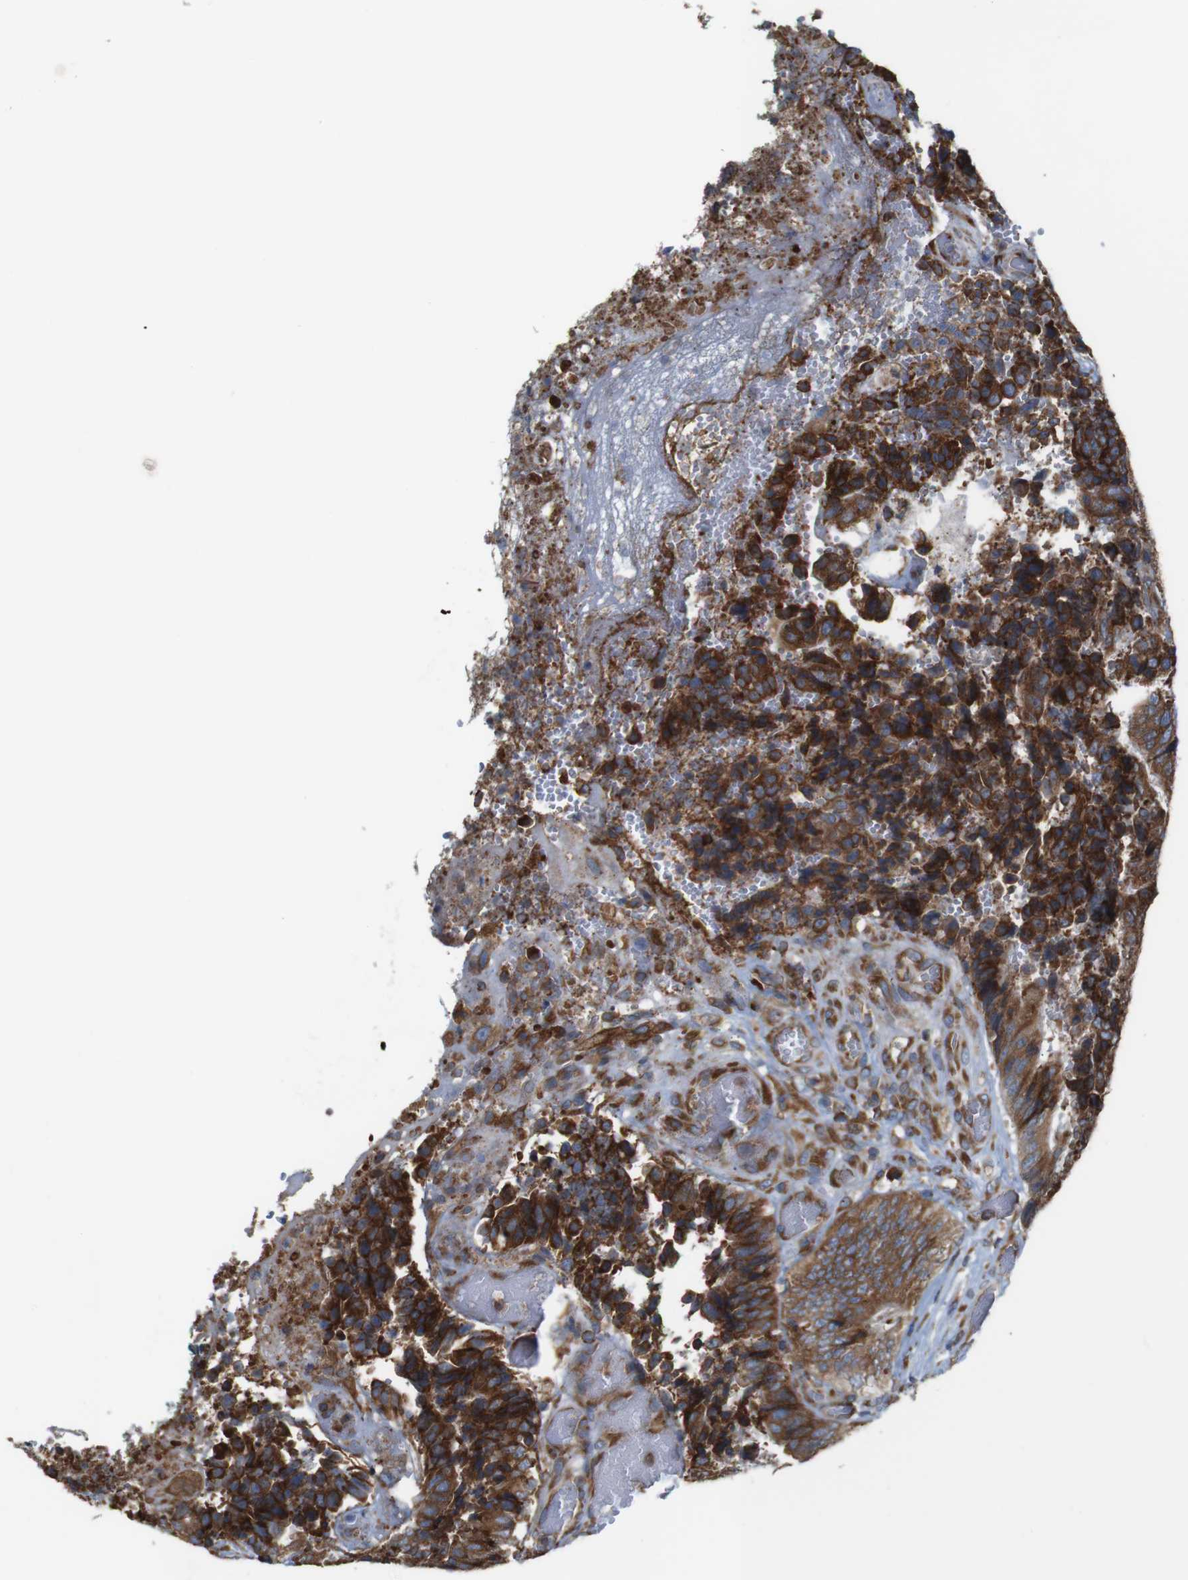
{"staining": {"intensity": "strong", "quantity": ">75%", "location": "cytoplasmic/membranous"}, "tissue": "colorectal cancer", "cell_type": "Tumor cells", "image_type": "cancer", "snomed": [{"axis": "morphology", "description": "Adenocarcinoma, NOS"}, {"axis": "topography", "description": "Rectum"}], "caption": "Immunohistochemical staining of human colorectal cancer reveals strong cytoplasmic/membranous protein staining in approximately >75% of tumor cells. The staining was performed using DAB to visualize the protein expression in brown, while the nuclei were stained in blue with hematoxylin (Magnification: 20x).", "gene": "UGGT1", "patient": {"sex": "male", "age": 72}}